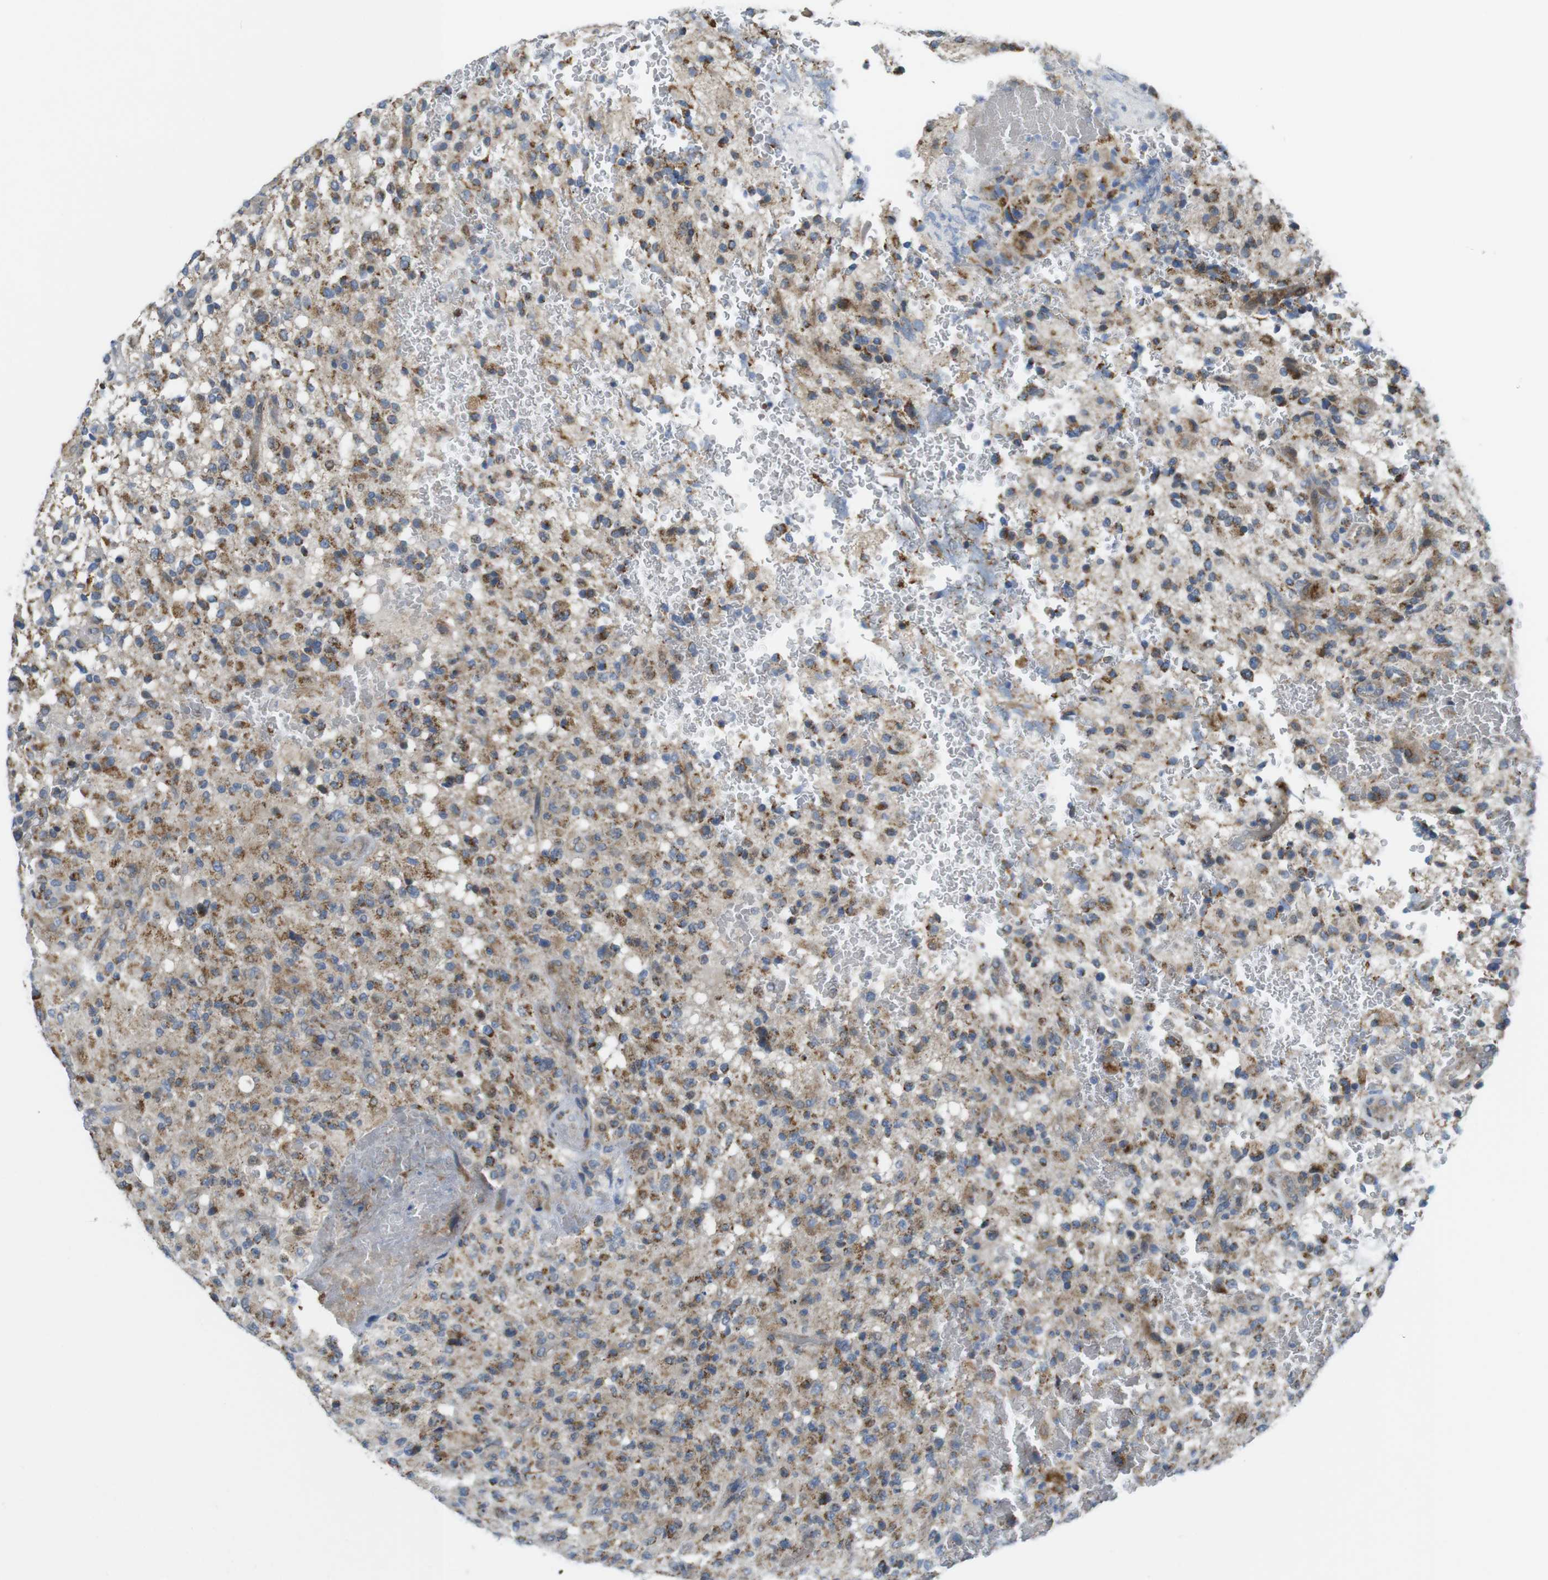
{"staining": {"intensity": "moderate", "quantity": ">75%", "location": "cytoplasmic/membranous"}, "tissue": "glioma", "cell_type": "Tumor cells", "image_type": "cancer", "snomed": [{"axis": "morphology", "description": "Glioma, malignant, High grade"}, {"axis": "topography", "description": "Brain"}], "caption": "Immunohistochemical staining of glioma displays moderate cytoplasmic/membranous protein expression in about >75% of tumor cells.", "gene": "MARCHF1", "patient": {"sex": "male", "age": 71}}